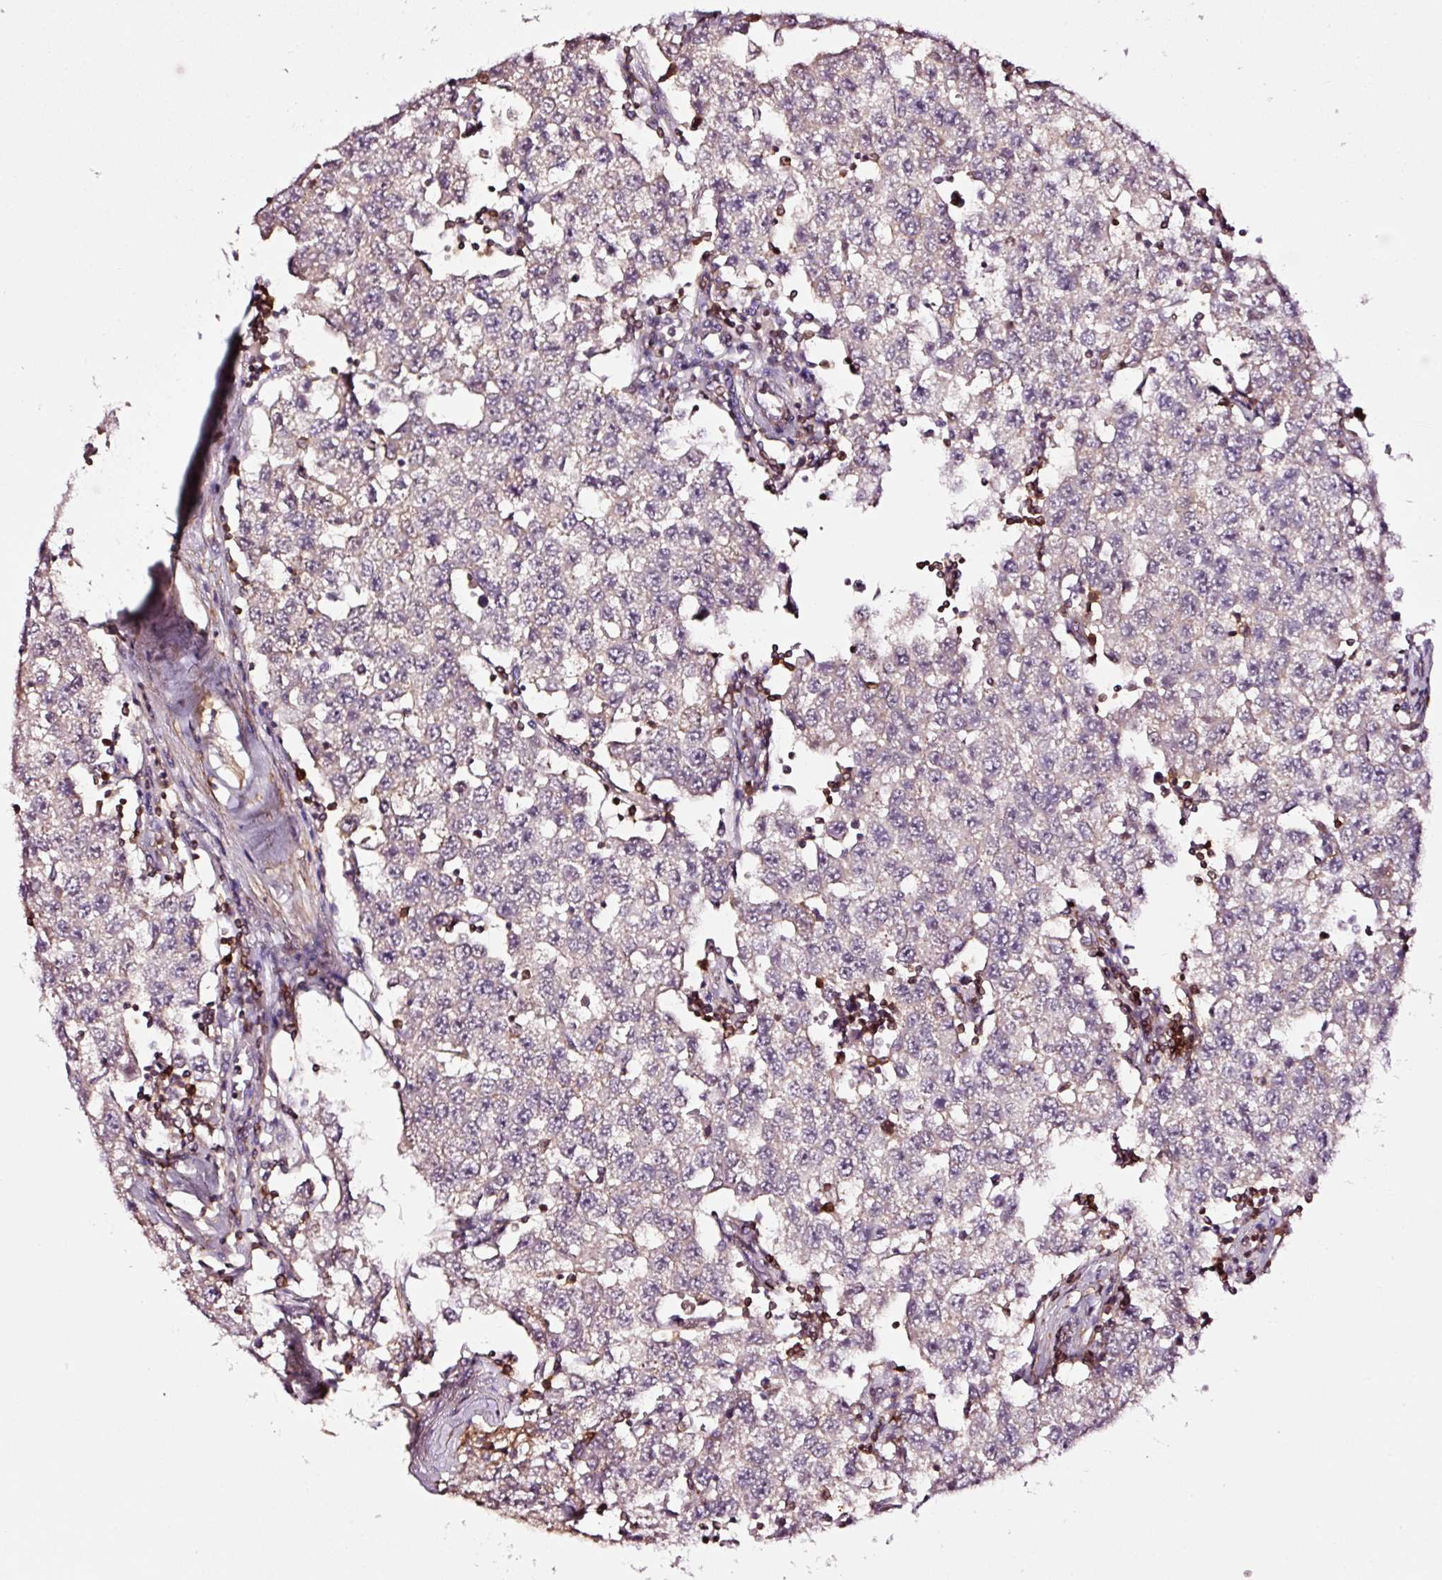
{"staining": {"intensity": "negative", "quantity": "none", "location": "none"}, "tissue": "testis cancer", "cell_type": "Tumor cells", "image_type": "cancer", "snomed": [{"axis": "morphology", "description": "Seminoma, NOS"}, {"axis": "topography", "description": "Testis"}], "caption": "Immunohistochemistry (IHC) micrograph of neoplastic tissue: testis seminoma stained with DAB (3,3'-diaminobenzidine) shows no significant protein staining in tumor cells.", "gene": "ADD3", "patient": {"sex": "male", "age": 34}}